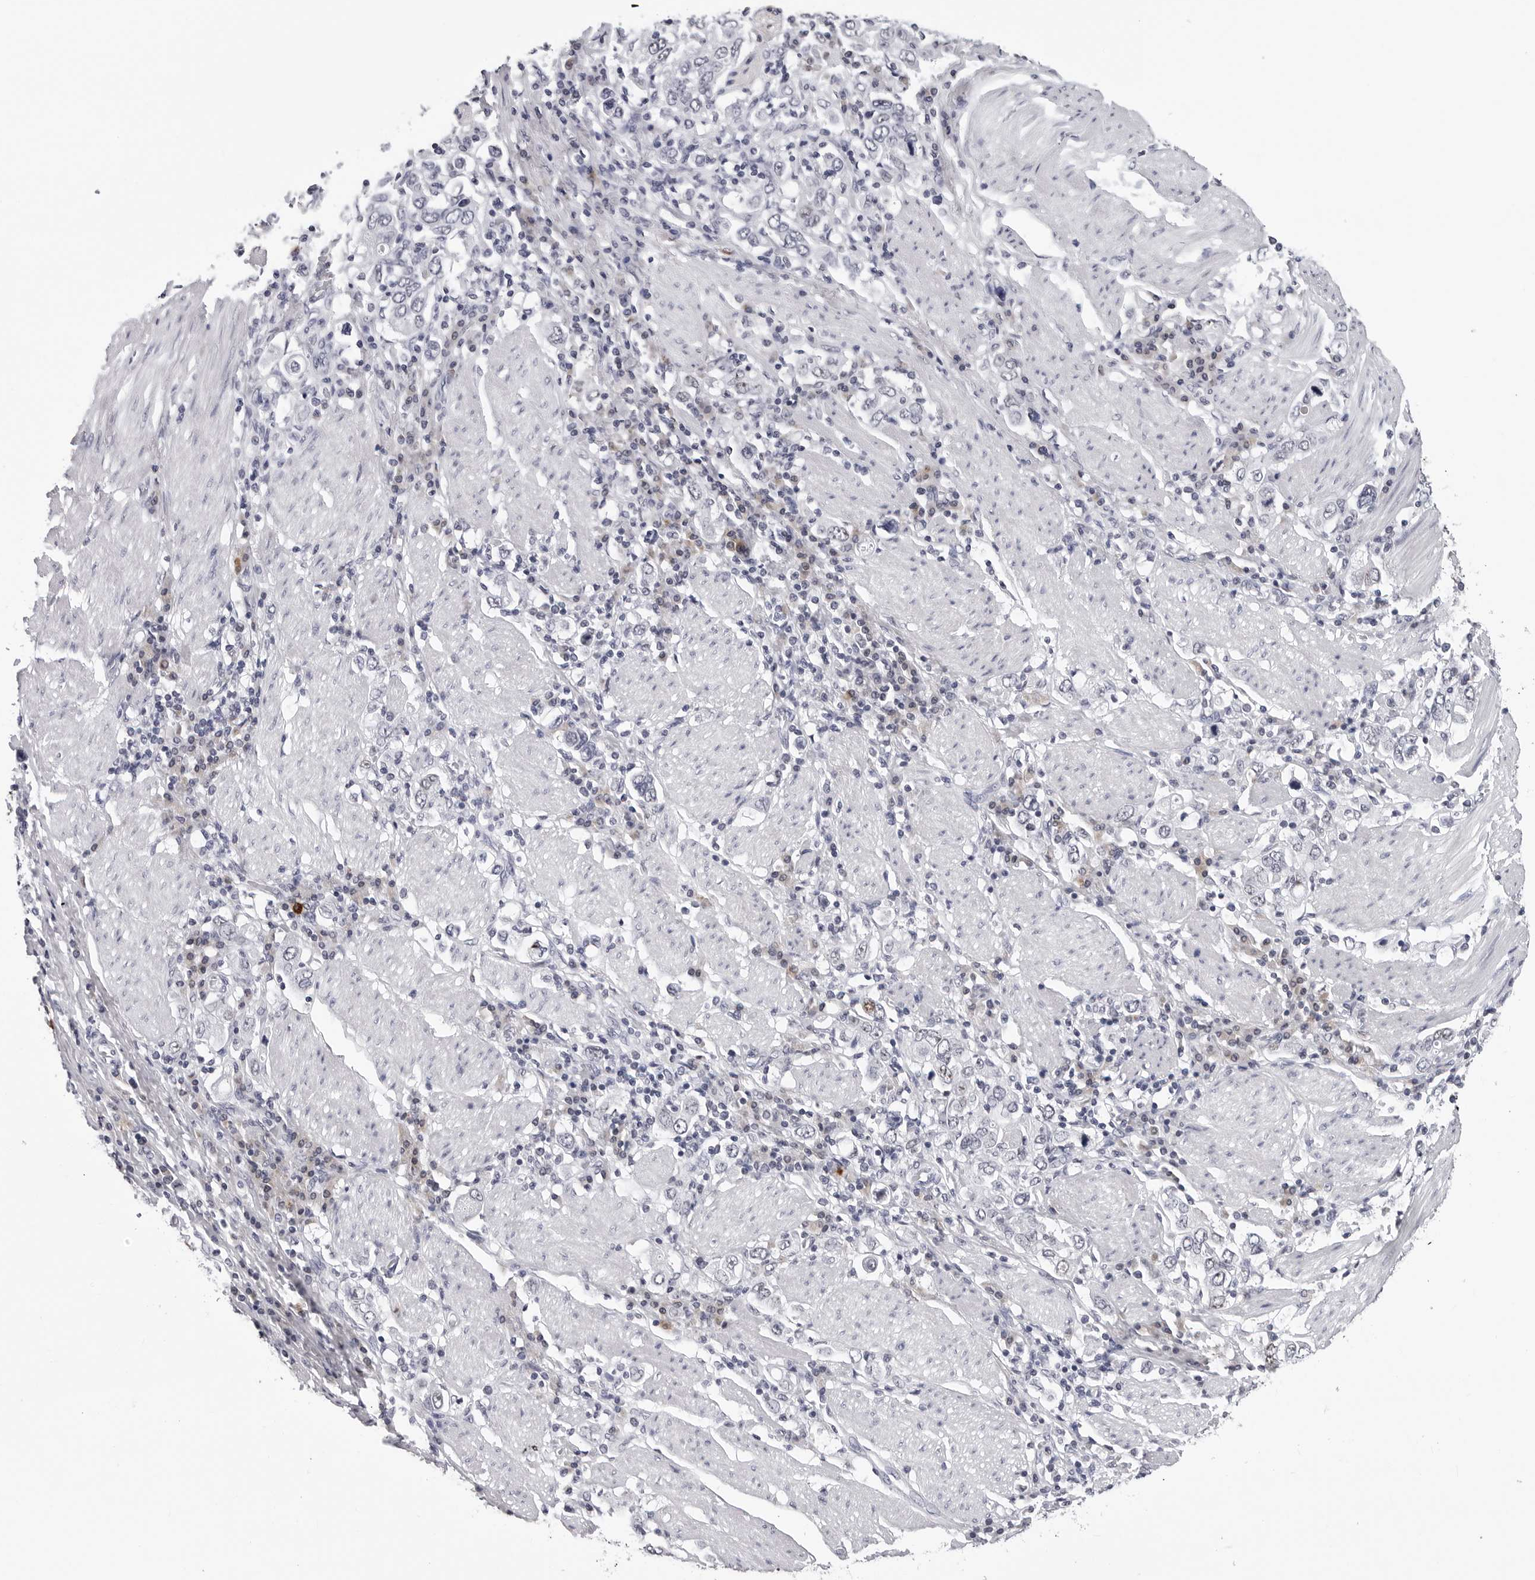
{"staining": {"intensity": "negative", "quantity": "none", "location": "none"}, "tissue": "stomach cancer", "cell_type": "Tumor cells", "image_type": "cancer", "snomed": [{"axis": "morphology", "description": "Adenocarcinoma, NOS"}, {"axis": "topography", "description": "Stomach, upper"}], "caption": "This is an IHC image of stomach cancer (adenocarcinoma). There is no positivity in tumor cells.", "gene": "GNL2", "patient": {"sex": "male", "age": 62}}